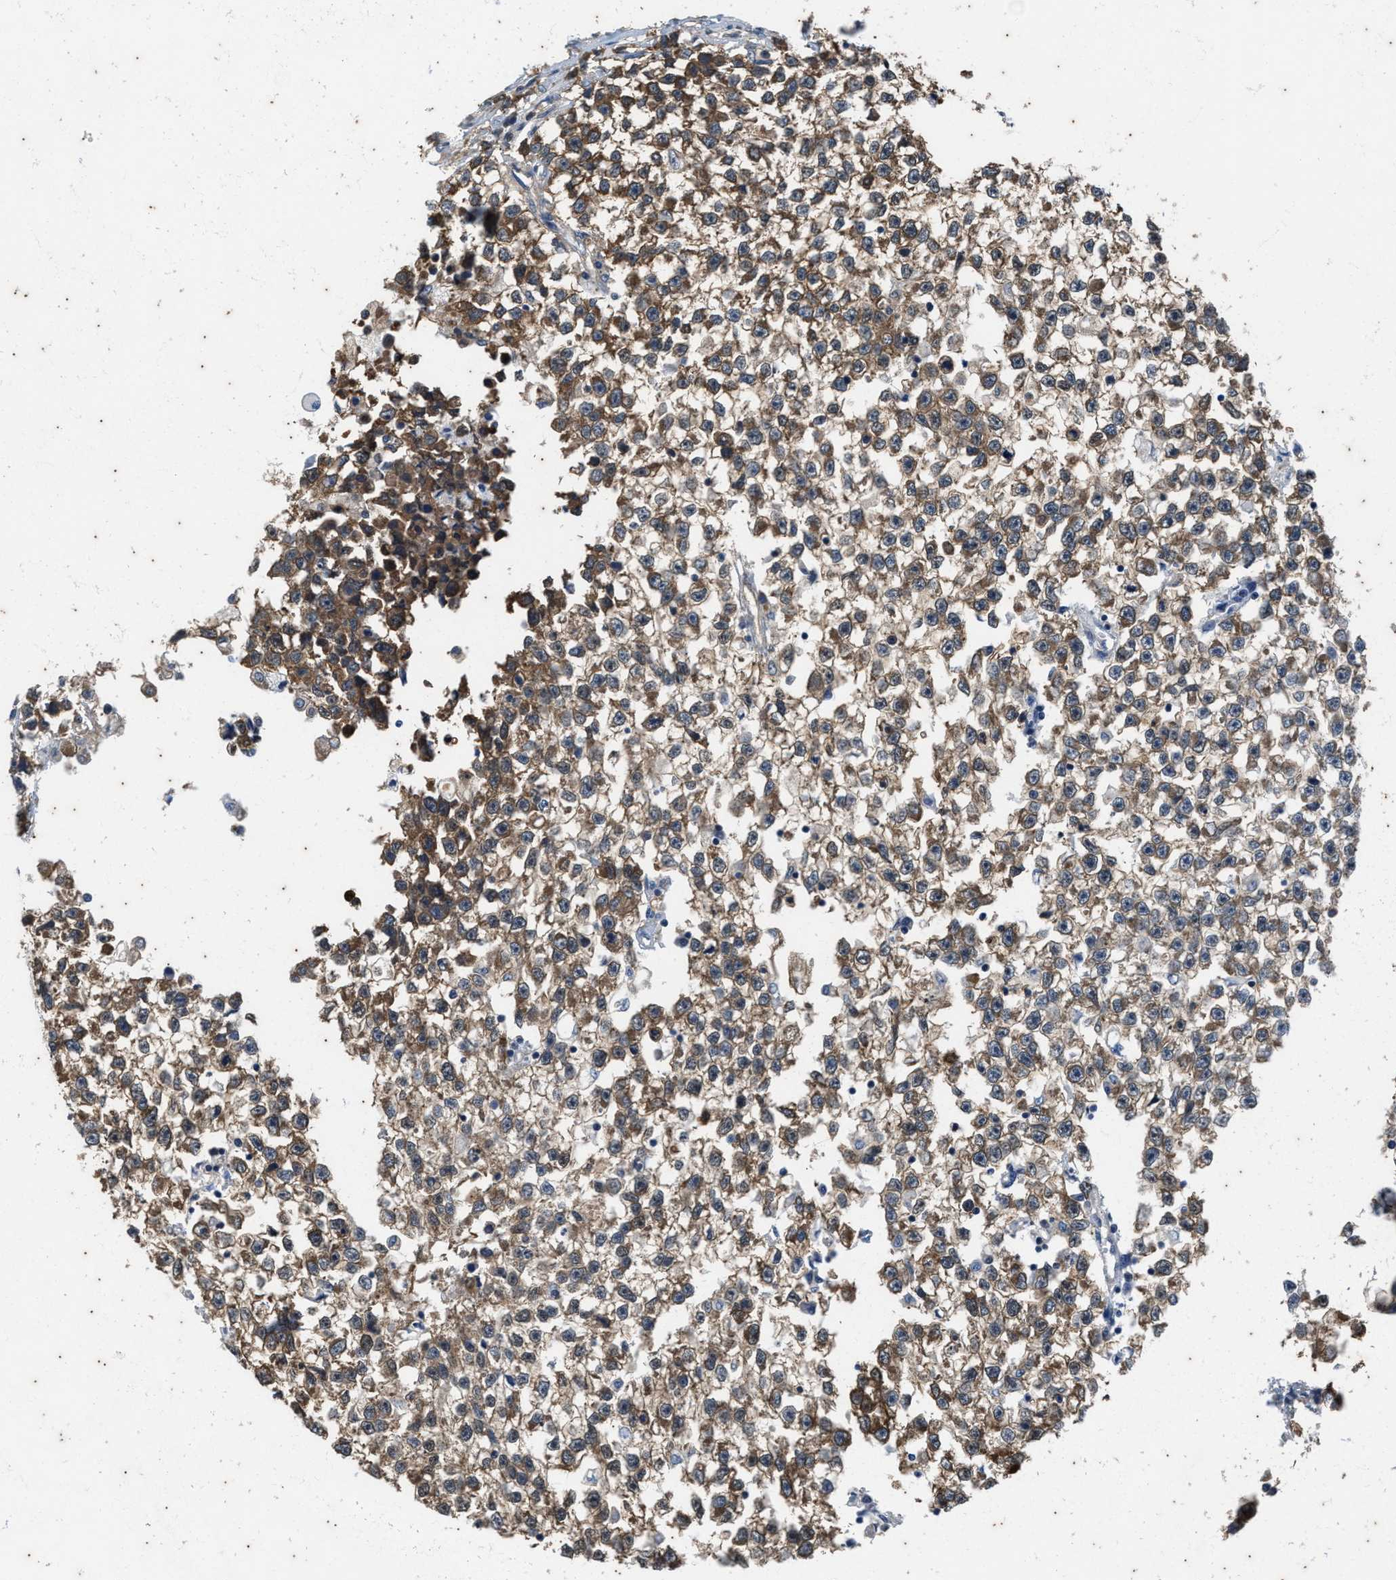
{"staining": {"intensity": "moderate", "quantity": ">75%", "location": "cytoplasmic/membranous"}, "tissue": "testis cancer", "cell_type": "Tumor cells", "image_type": "cancer", "snomed": [{"axis": "morphology", "description": "Seminoma, NOS"}, {"axis": "morphology", "description": "Carcinoma, Embryonal, NOS"}, {"axis": "topography", "description": "Testis"}], "caption": "Testis cancer stained with a protein marker shows moderate staining in tumor cells.", "gene": "COX19", "patient": {"sex": "male", "age": 51}}